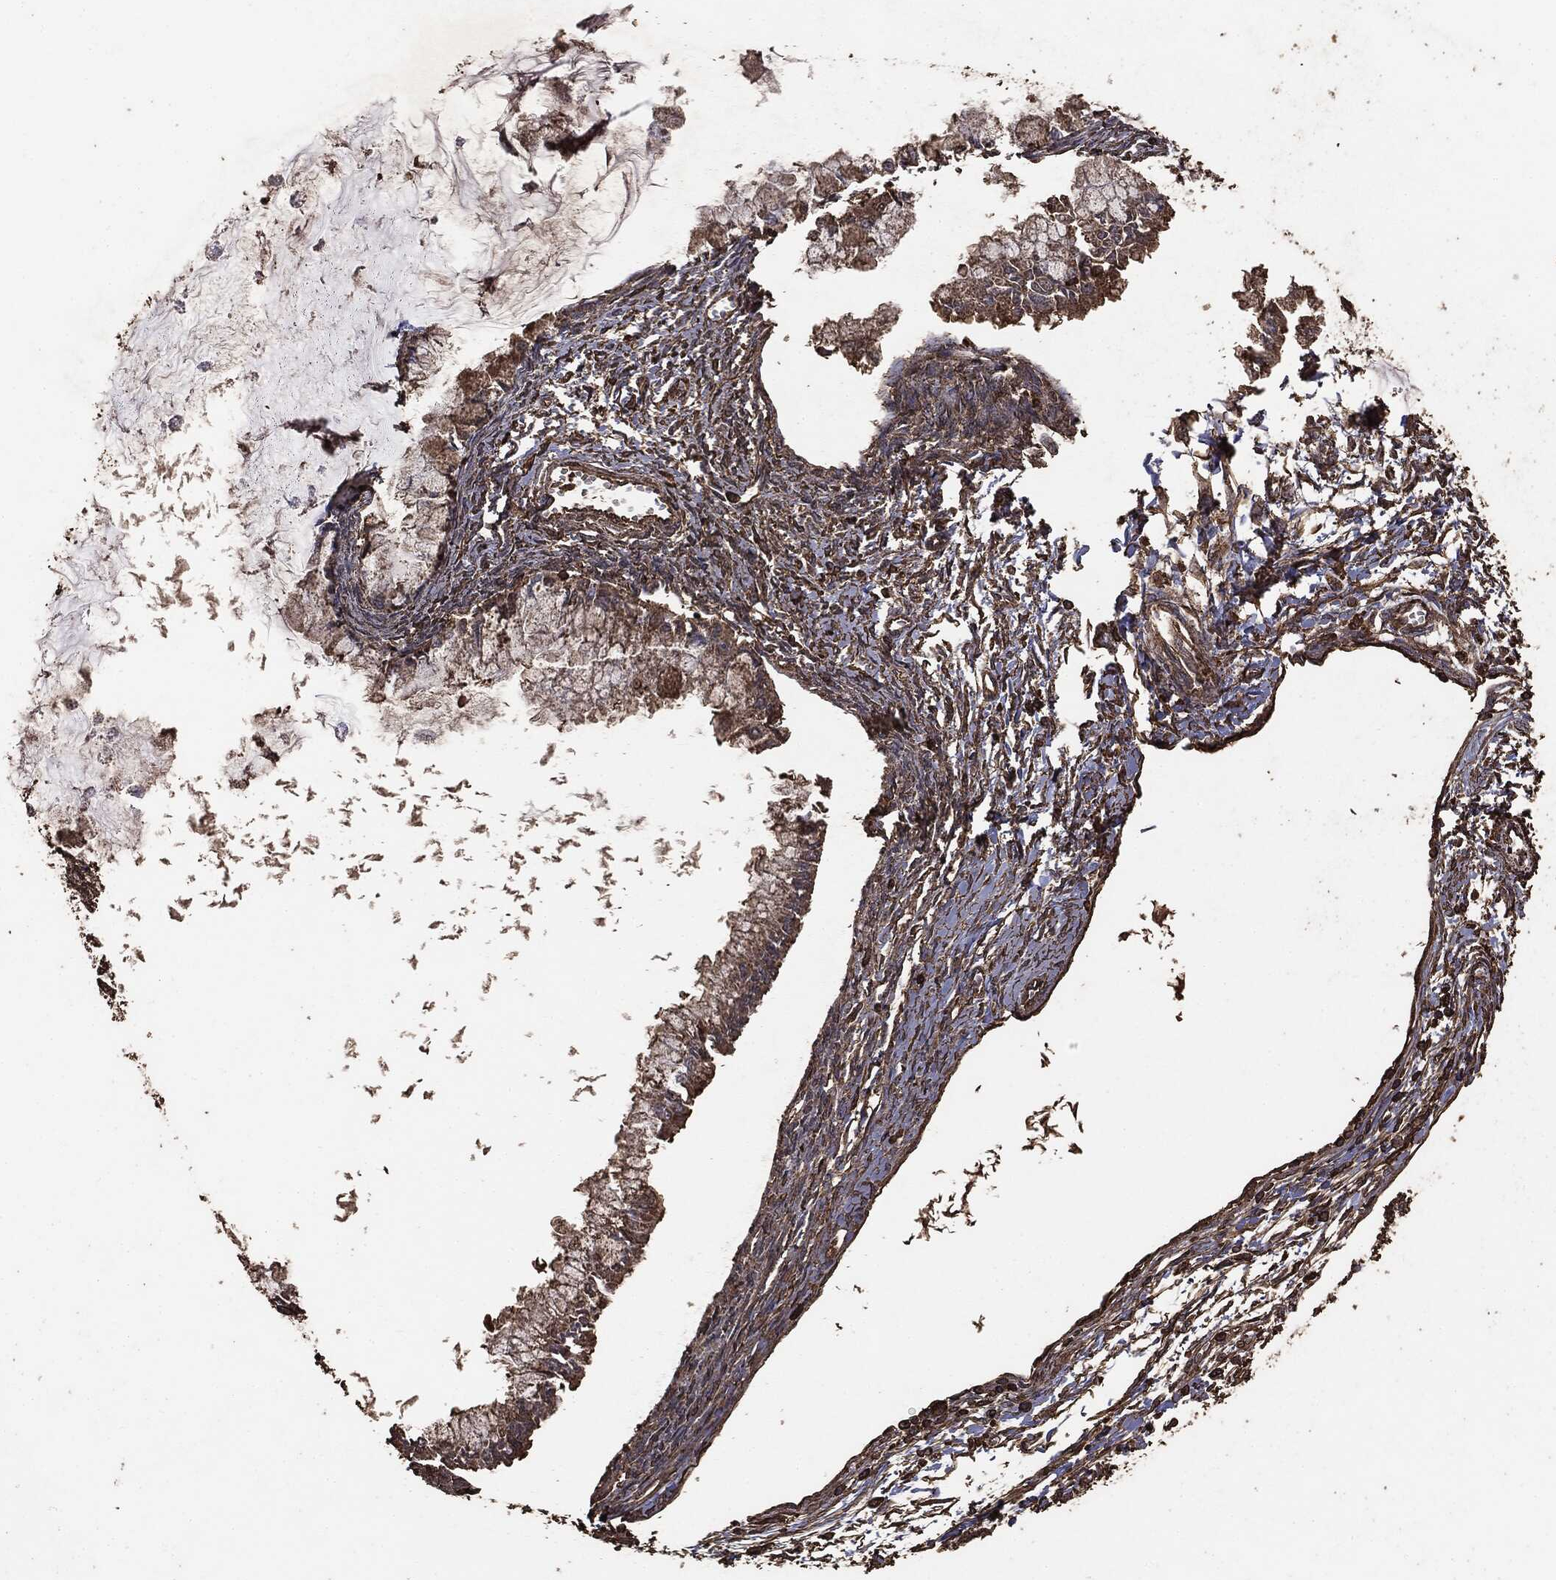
{"staining": {"intensity": "weak", "quantity": ">75%", "location": "cytoplasmic/membranous"}, "tissue": "ovarian cancer", "cell_type": "Tumor cells", "image_type": "cancer", "snomed": [{"axis": "morphology", "description": "Cystadenocarcinoma, mucinous, NOS"}, {"axis": "topography", "description": "Ovary"}], "caption": "Protein expression analysis of ovarian mucinous cystadenocarcinoma displays weak cytoplasmic/membranous expression in approximately >75% of tumor cells.", "gene": "MTOR", "patient": {"sex": "female", "age": 34}}